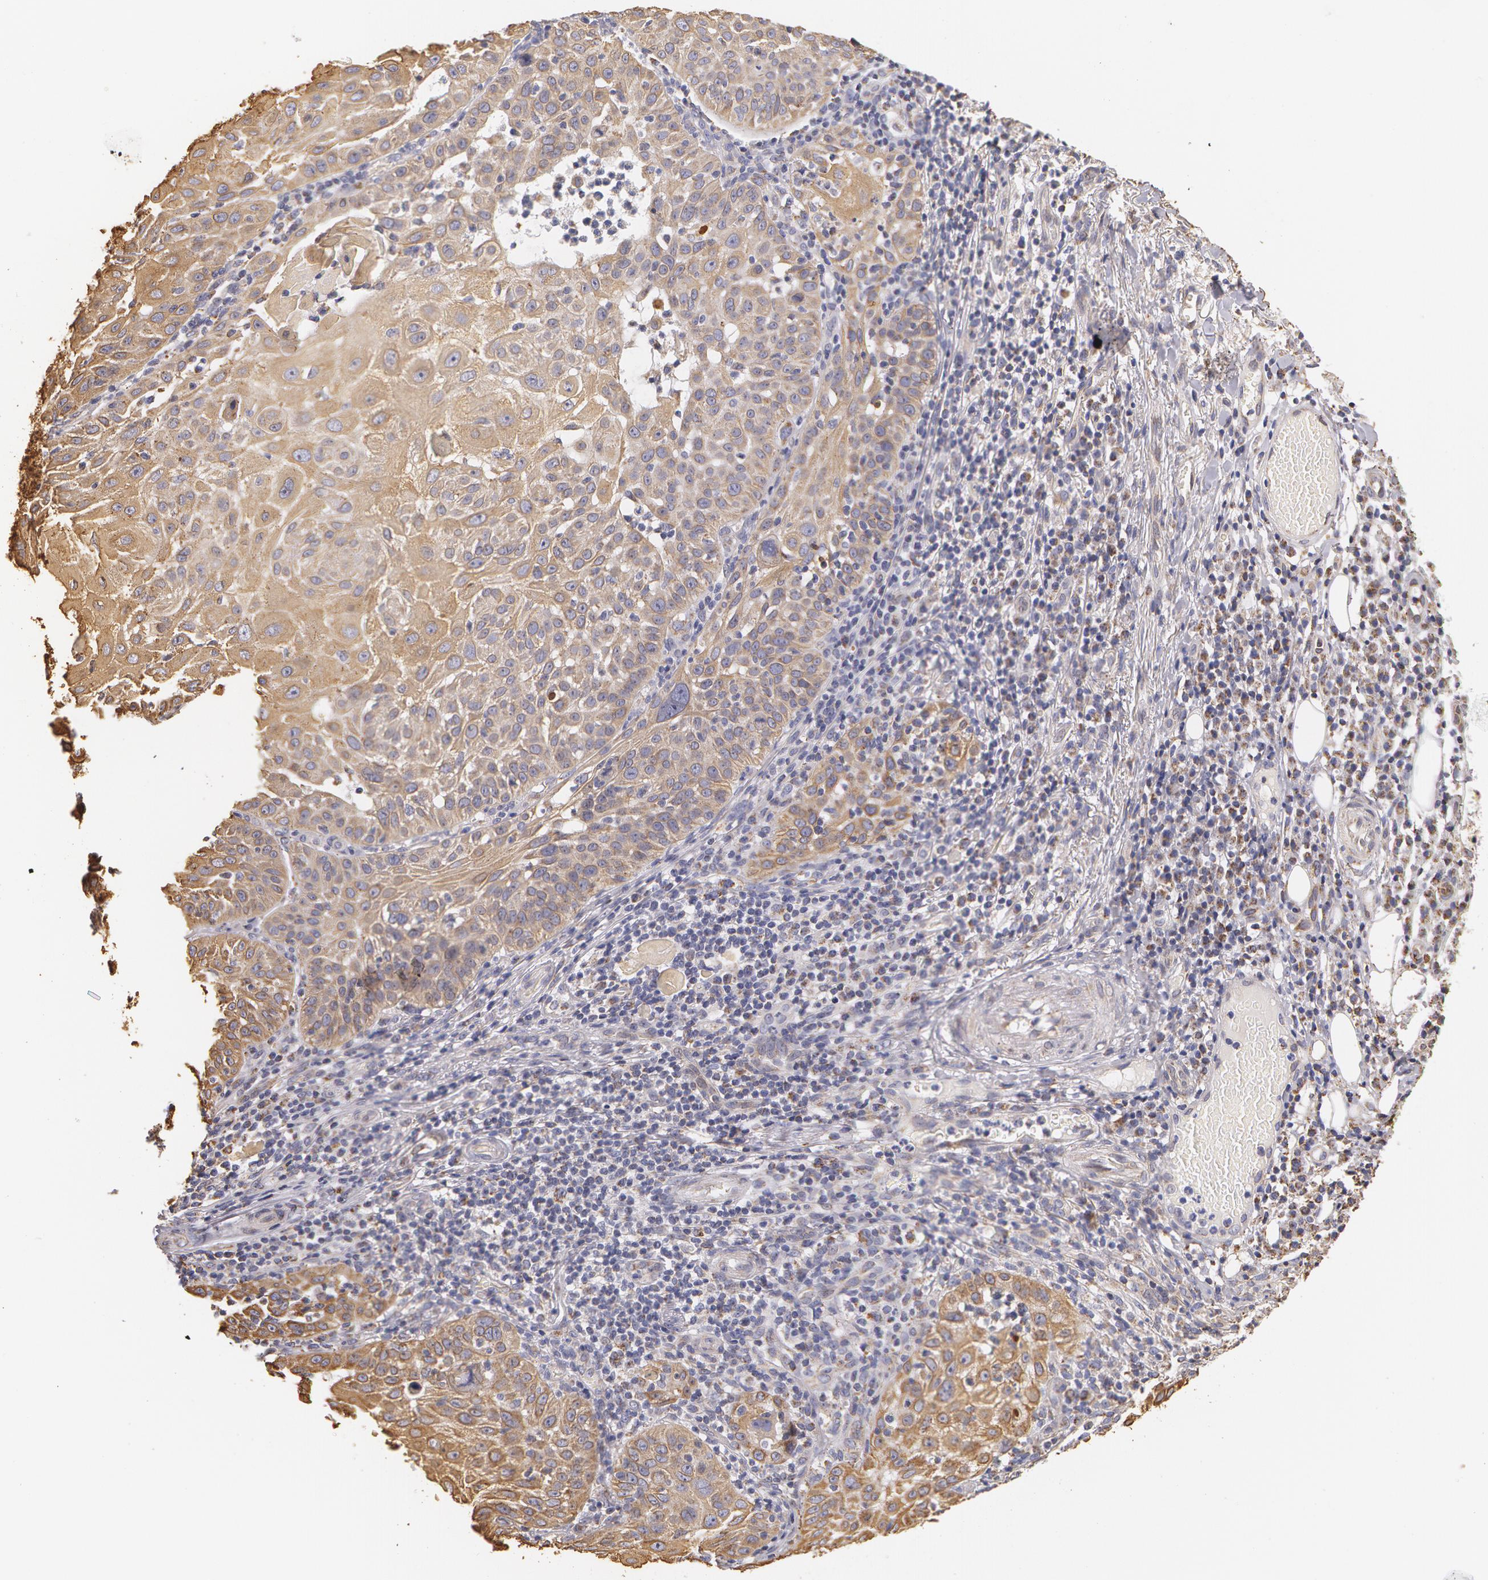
{"staining": {"intensity": "moderate", "quantity": ">75%", "location": "cytoplasmic/membranous"}, "tissue": "skin cancer", "cell_type": "Tumor cells", "image_type": "cancer", "snomed": [{"axis": "morphology", "description": "Squamous cell carcinoma, NOS"}, {"axis": "topography", "description": "Skin"}], "caption": "Skin squamous cell carcinoma stained with a brown dye exhibits moderate cytoplasmic/membranous positive staining in about >75% of tumor cells.", "gene": "KRT18", "patient": {"sex": "female", "age": 89}}